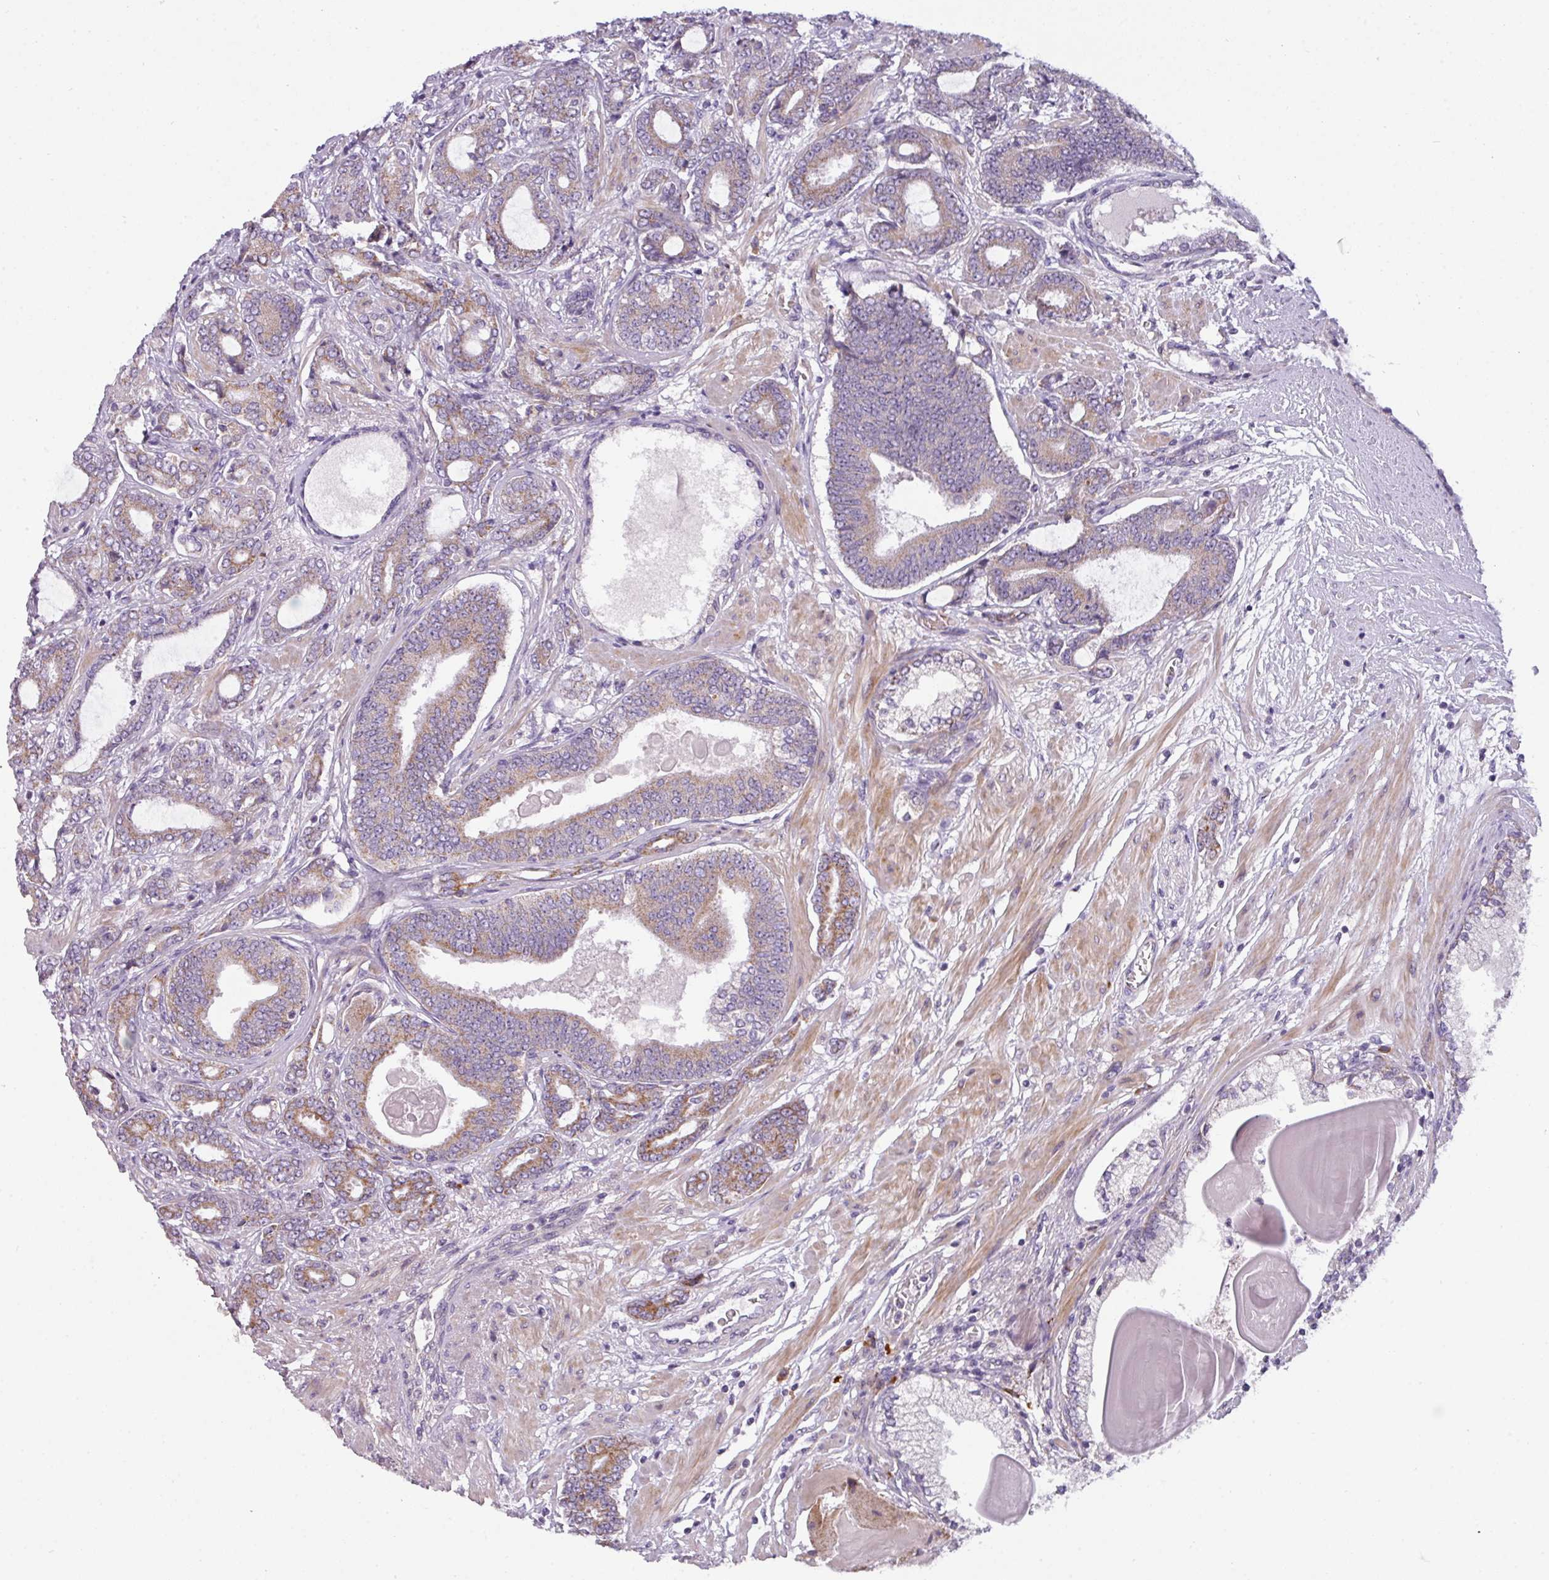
{"staining": {"intensity": "strong", "quantity": "25%-75%", "location": "cytoplasmic/membranous"}, "tissue": "prostate cancer", "cell_type": "Tumor cells", "image_type": "cancer", "snomed": [{"axis": "morphology", "description": "Adenocarcinoma, Low grade"}, {"axis": "topography", "description": "Prostate and seminal vesicle, NOS"}], "caption": "Immunohistochemistry (IHC) micrograph of neoplastic tissue: human adenocarcinoma (low-grade) (prostate) stained using immunohistochemistry demonstrates high levels of strong protein expression localized specifically in the cytoplasmic/membranous of tumor cells, appearing as a cytoplasmic/membranous brown color.", "gene": "C2orf68", "patient": {"sex": "male", "age": 61}}